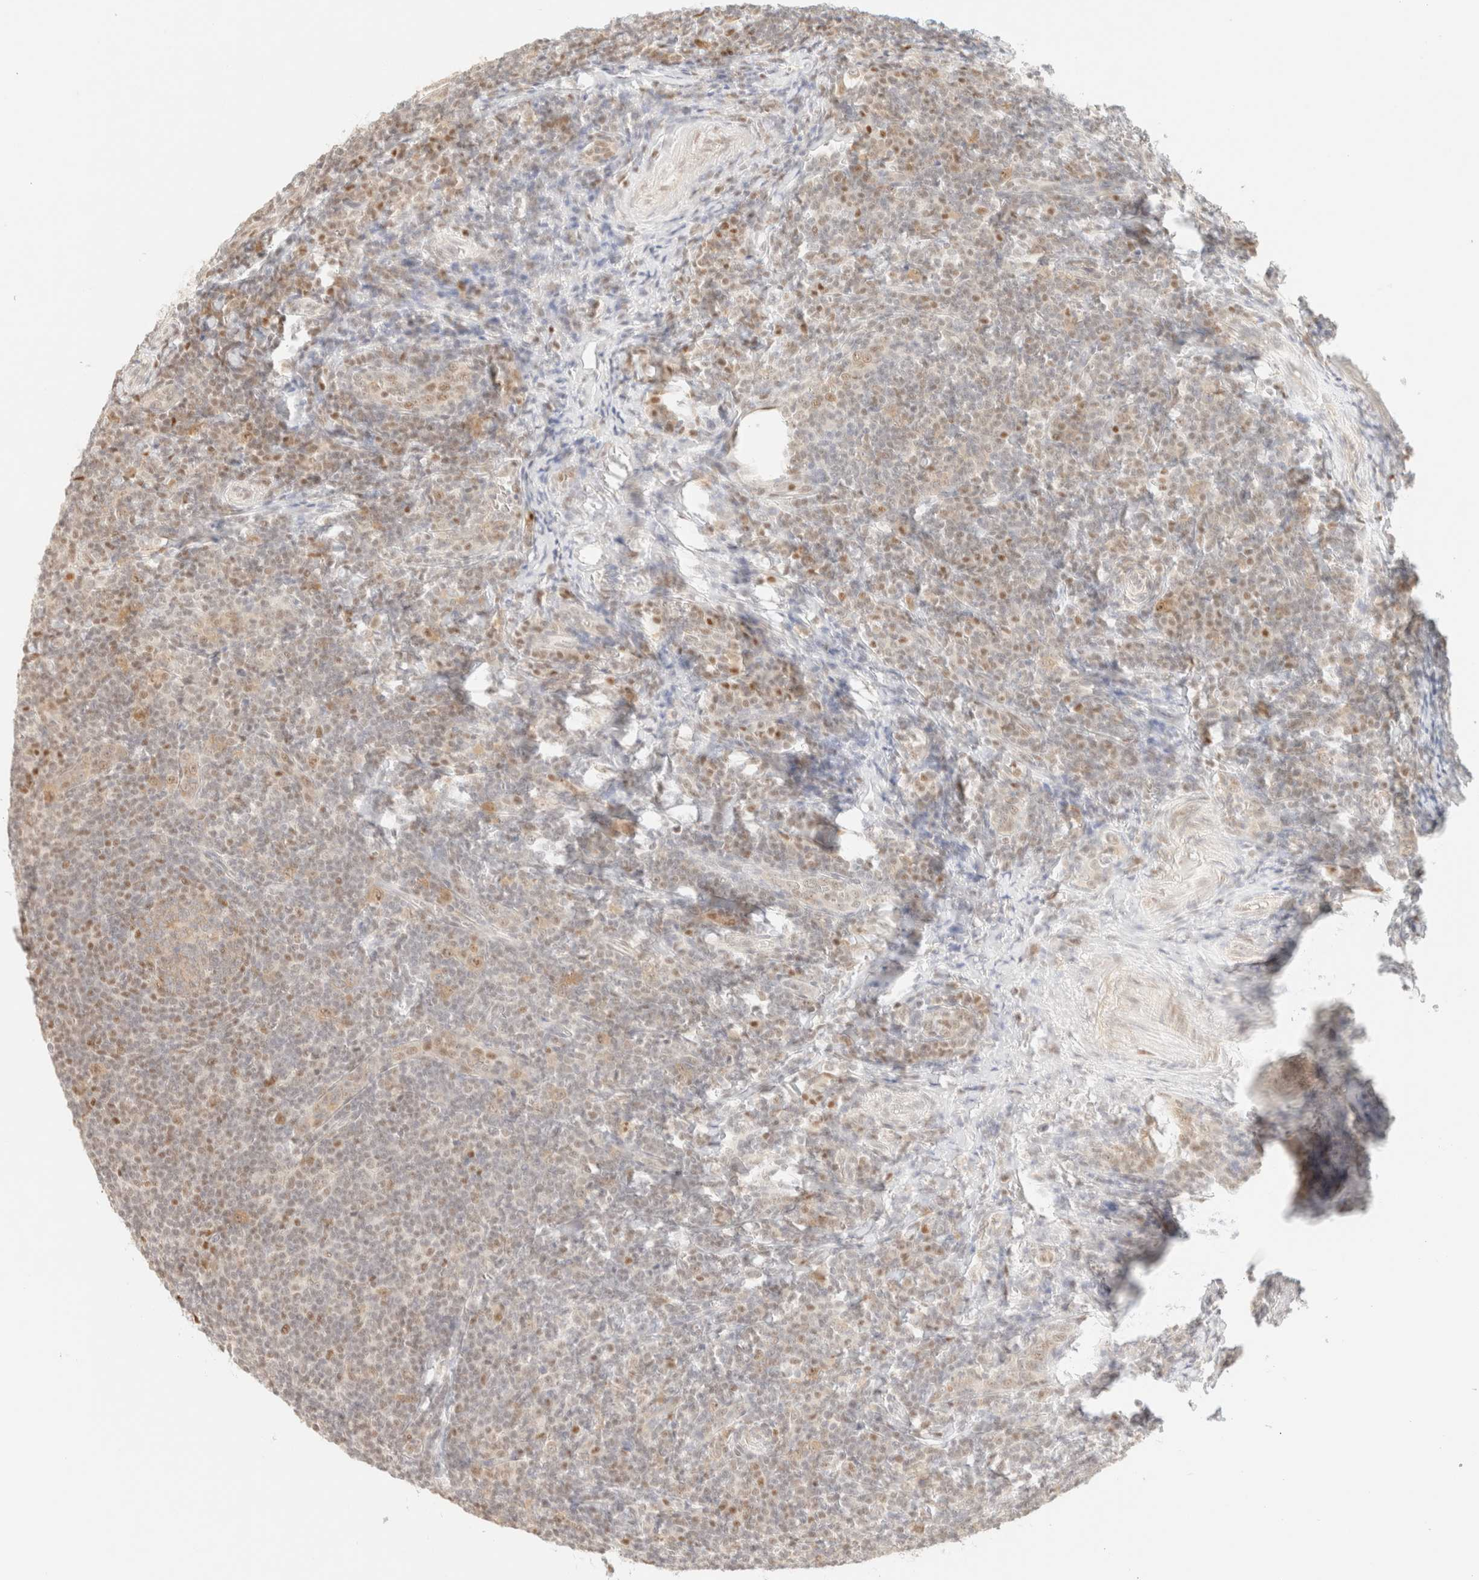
{"staining": {"intensity": "moderate", "quantity": "25%-75%", "location": "cytoplasmic/membranous,nuclear"}, "tissue": "tonsil", "cell_type": "Germinal center cells", "image_type": "normal", "snomed": [{"axis": "morphology", "description": "Normal tissue, NOS"}, {"axis": "topography", "description": "Tonsil"}], "caption": "This is an image of immunohistochemistry staining of unremarkable tonsil, which shows moderate staining in the cytoplasmic/membranous,nuclear of germinal center cells.", "gene": "TSR1", "patient": {"sex": "male", "age": 37}}